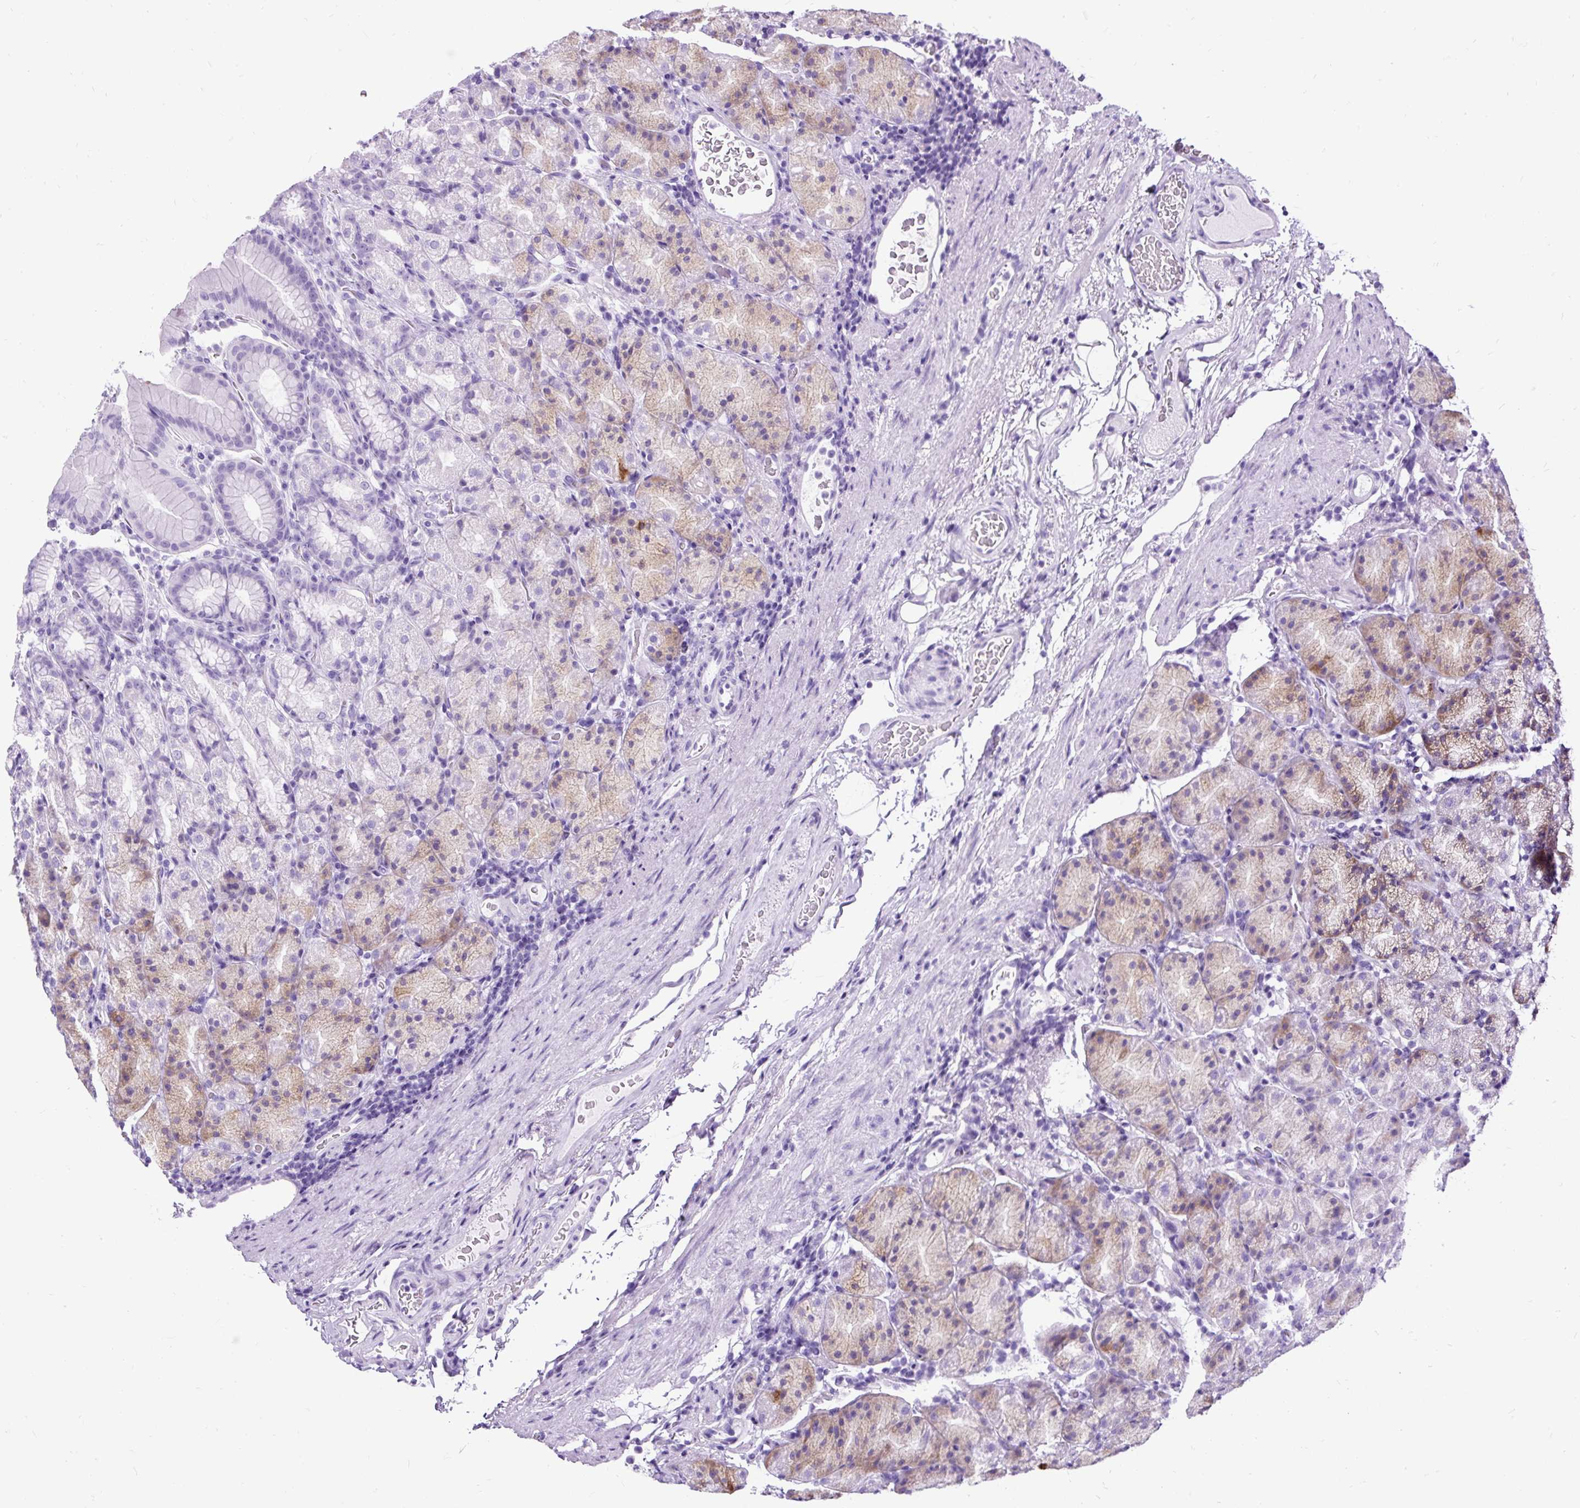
{"staining": {"intensity": "weak", "quantity": "<25%", "location": "cytoplasmic/membranous"}, "tissue": "stomach", "cell_type": "Glandular cells", "image_type": "normal", "snomed": [{"axis": "morphology", "description": "Normal tissue, NOS"}, {"axis": "topography", "description": "Stomach, upper"}, {"axis": "topography", "description": "Stomach"}], "caption": "DAB immunohistochemical staining of benign stomach shows no significant staining in glandular cells. (Immunohistochemistry, brightfield microscopy, high magnification).", "gene": "PDIA2", "patient": {"sex": "male", "age": 68}}